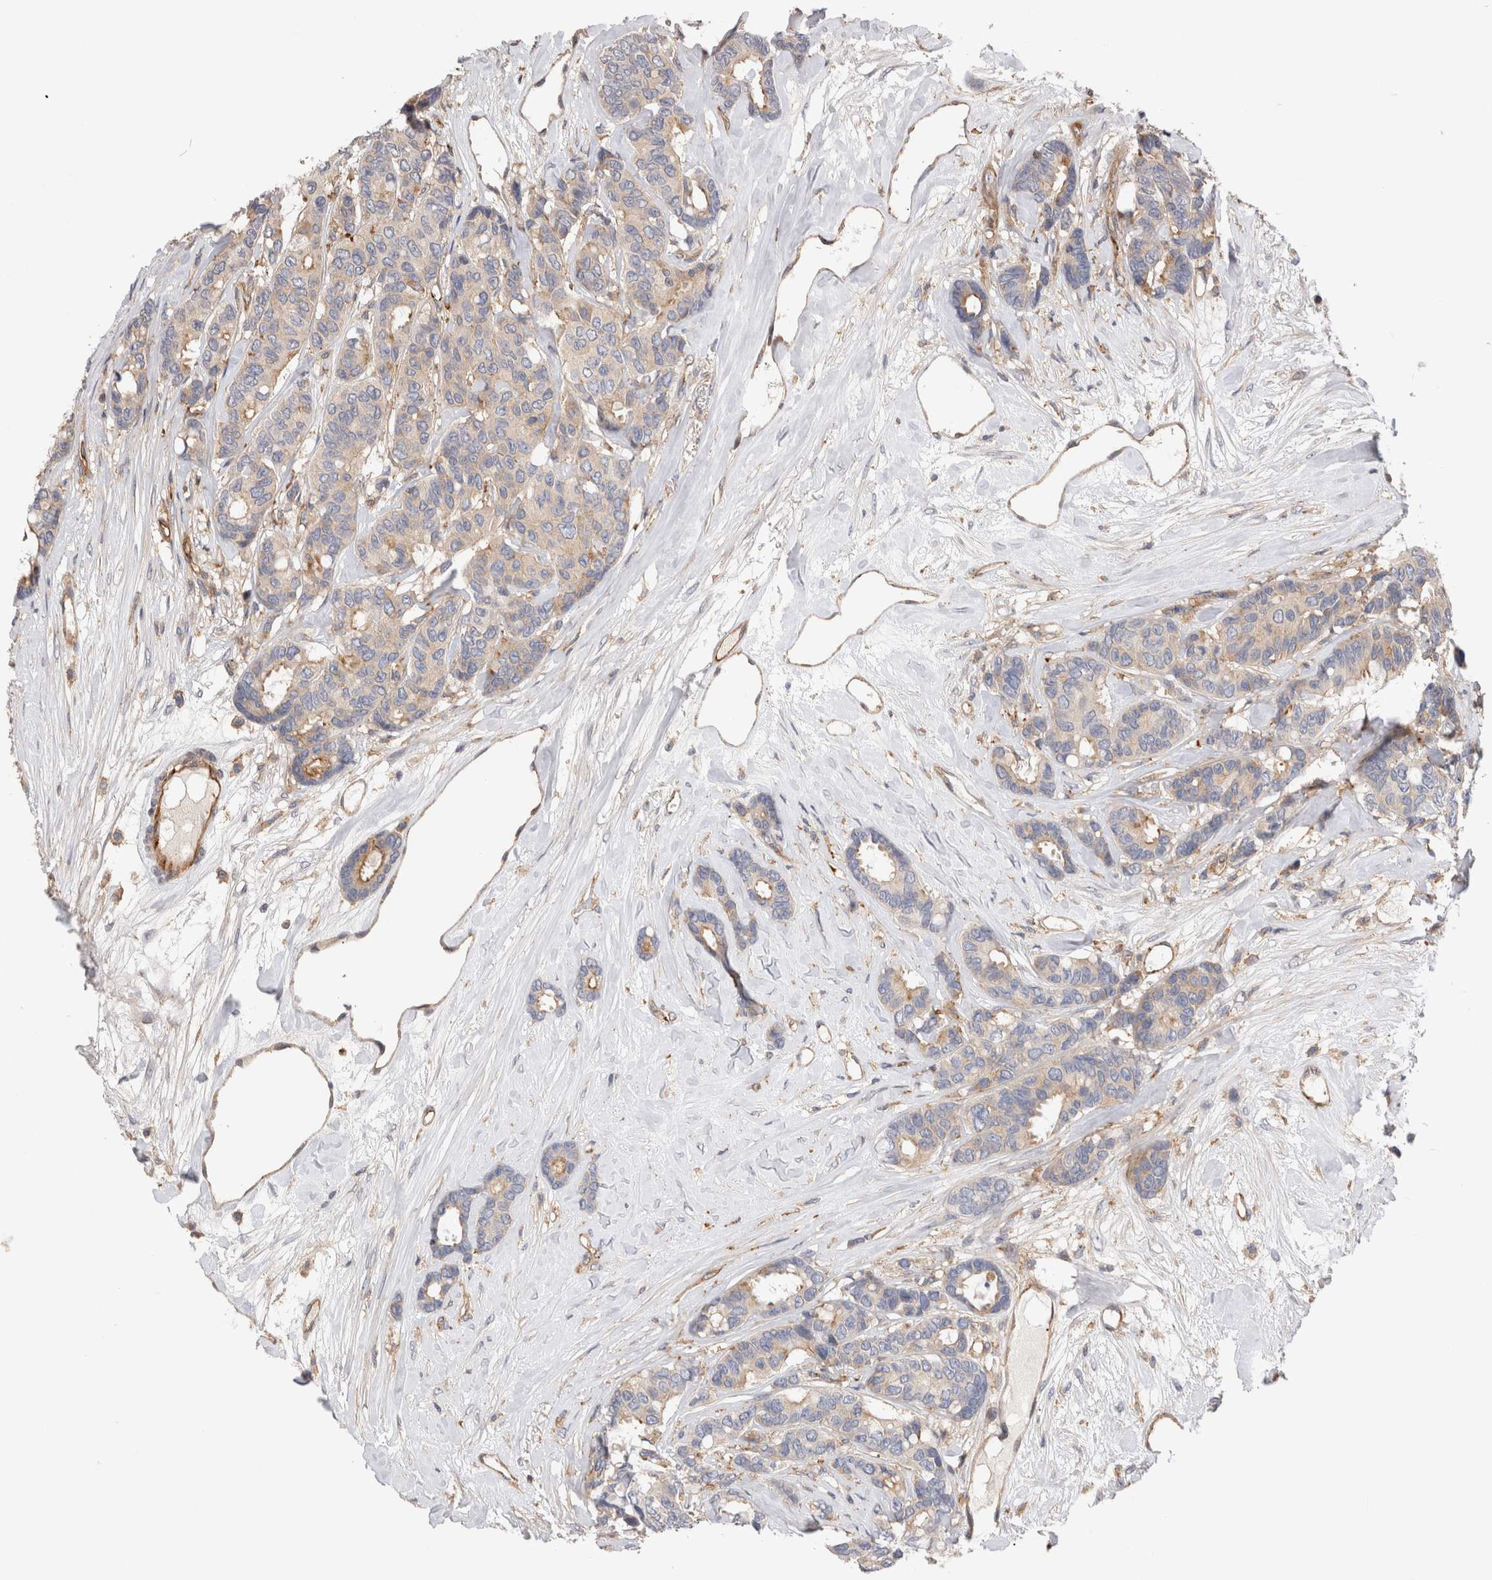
{"staining": {"intensity": "moderate", "quantity": "<25%", "location": "cytoplasmic/membranous"}, "tissue": "breast cancer", "cell_type": "Tumor cells", "image_type": "cancer", "snomed": [{"axis": "morphology", "description": "Duct carcinoma"}, {"axis": "topography", "description": "Breast"}], "caption": "This micrograph shows immunohistochemistry staining of human breast infiltrating ductal carcinoma, with low moderate cytoplasmic/membranous staining in approximately <25% of tumor cells.", "gene": "BNIP2", "patient": {"sex": "female", "age": 87}}